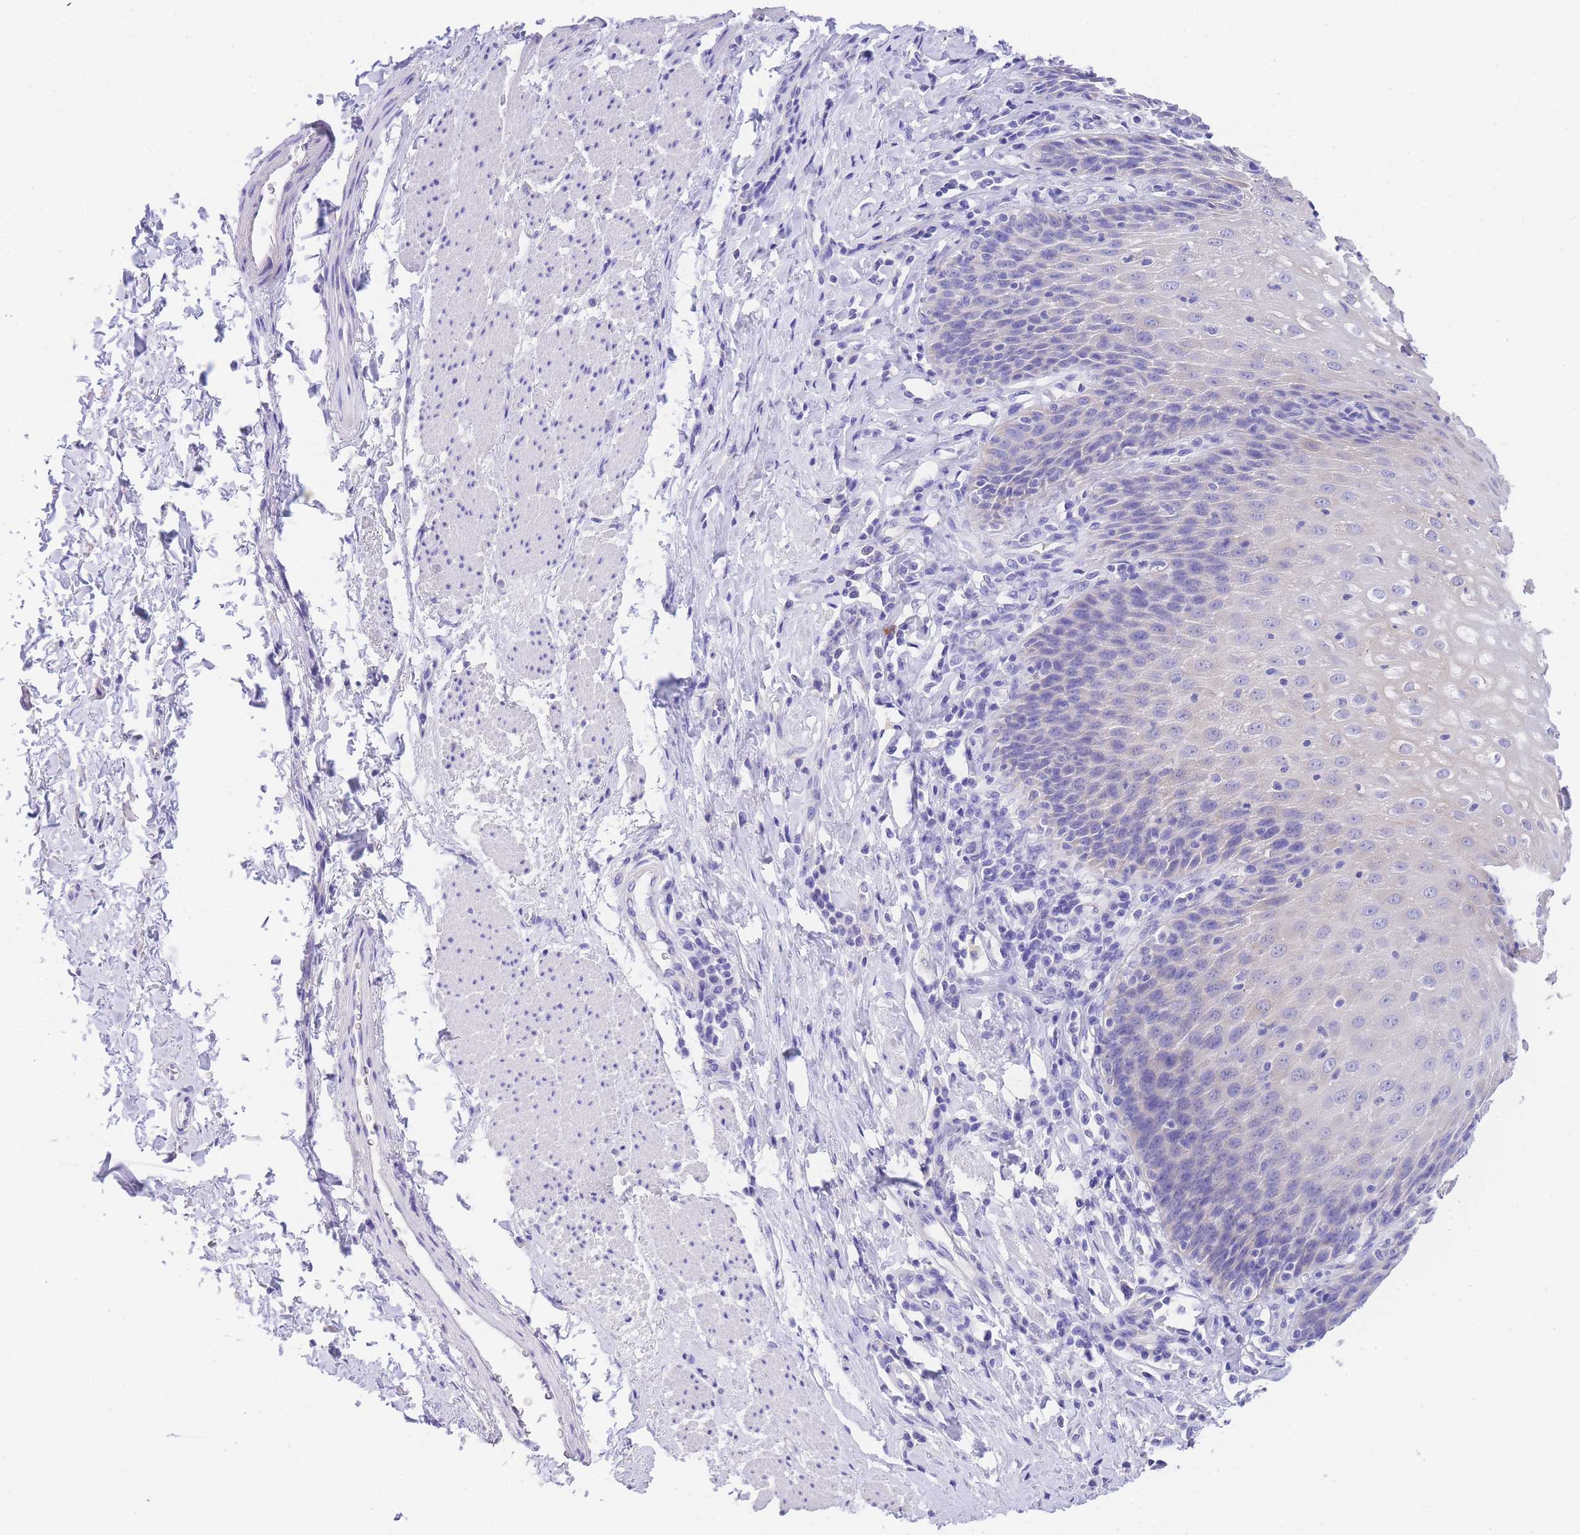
{"staining": {"intensity": "negative", "quantity": "none", "location": "none"}, "tissue": "esophagus", "cell_type": "Squamous epithelial cells", "image_type": "normal", "snomed": [{"axis": "morphology", "description": "Normal tissue, NOS"}, {"axis": "topography", "description": "Esophagus"}], "caption": "This is an immunohistochemistry (IHC) image of unremarkable esophagus. There is no staining in squamous epithelial cells.", "gene": "EPN2", "patient": {"sex": "female", "age": 61}}